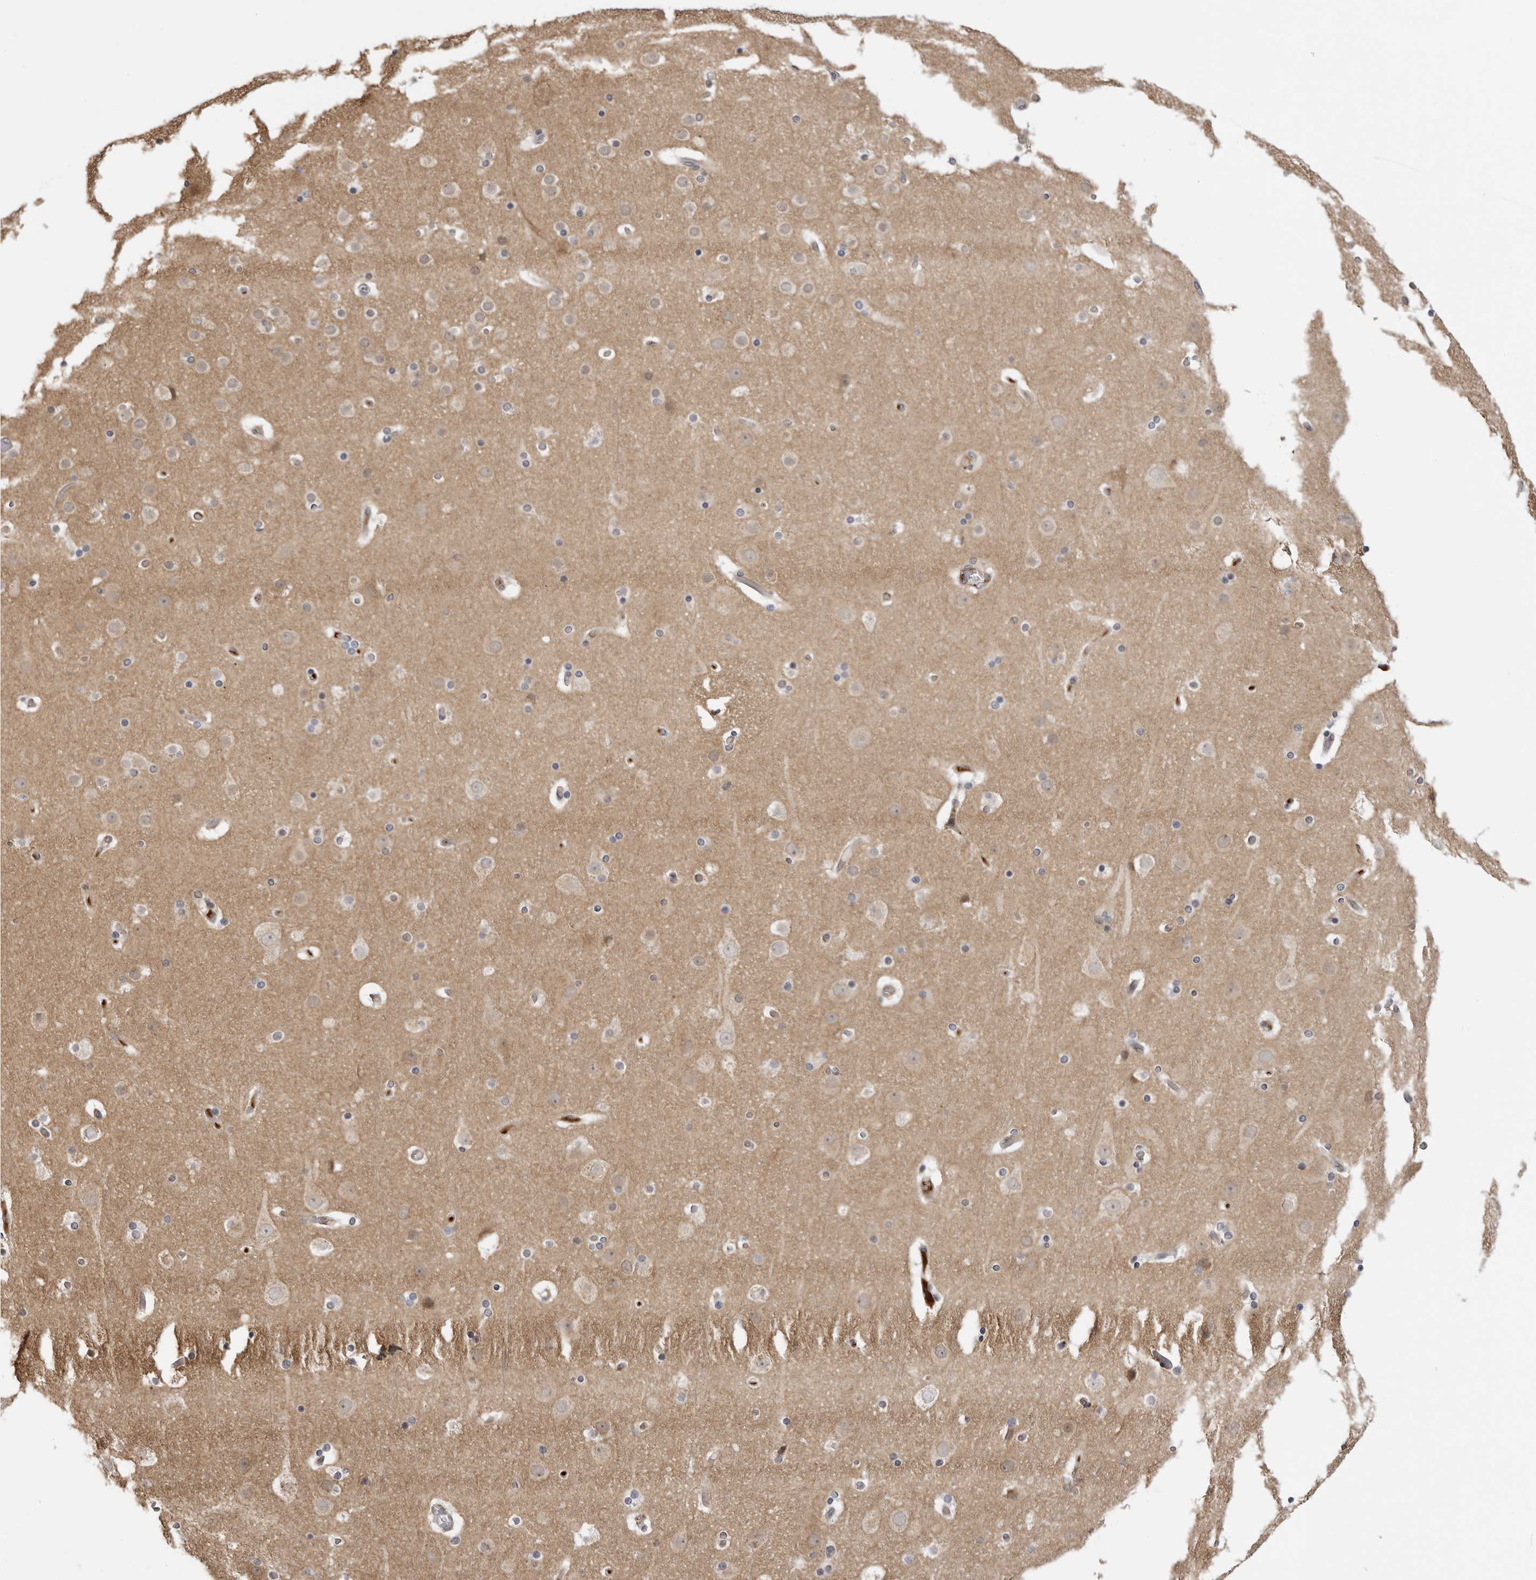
{"staining": {"intensity": "weak", "quantity": ">75%", "location": "cytoplasmic/membranous"}, "tissue": "cerebral cortex", "cell_type": "Endothelial cells", "image_type": "normal", "snomed": [{"axis": "morphology", "description": "Normal tissue, NOS"}, {"axis": "topography", "description": "Cerebral cortex"}], "caption": "Benign cerebral cortex was stained to show a protein in brown. There is low levels of weak cytoplasmic/membranous staining in about >75% of endothelial cells. (IHC, brightfield microscopy, high magnification).", "gene": "PLEKHF2", "patient": {"sex": "male", "age": 57}}